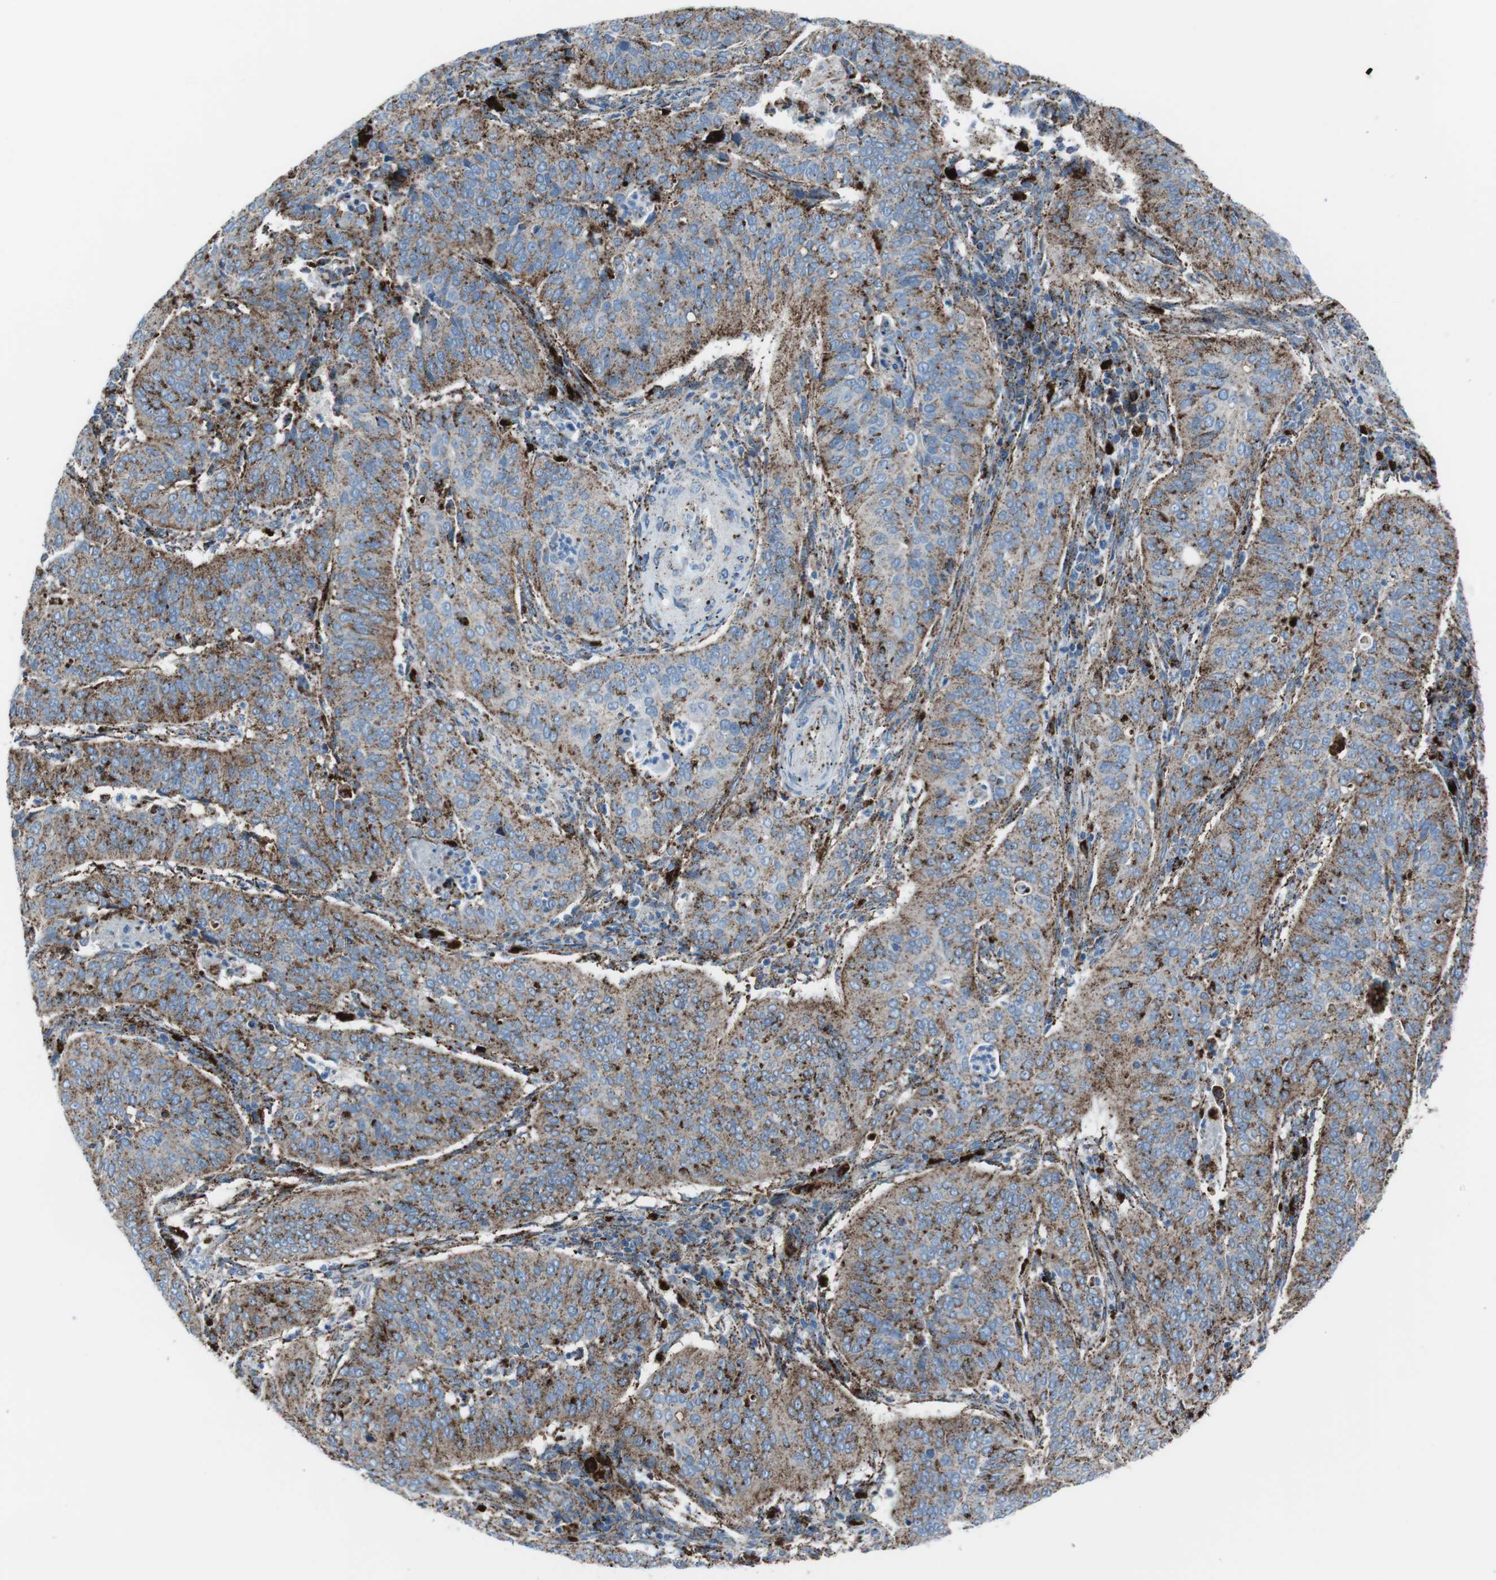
{"staining": {"intensity": "moderate", "quantity": ">75%", "location": "cytoplasmic/membranous"}, "tissue": "cervical cancer", "cell_type": "Tumor cells", "image_type": "cancer", "snomed": [{"axis": "morphology", "description": "Normal tissue, NOS"}, {"axis": "morphology", "description": "Squamous cell carcinoma, NOS"}, {"axis": "topography", "description": "Cervix"}], "caption": "Protein expression analysis of cervical cancer exhibits moderate cytoplasmic/membranous positivity in about >75% of tumor cells.", "gene": "SCARB2", "patient": {"sex": "female", "age": 39}}